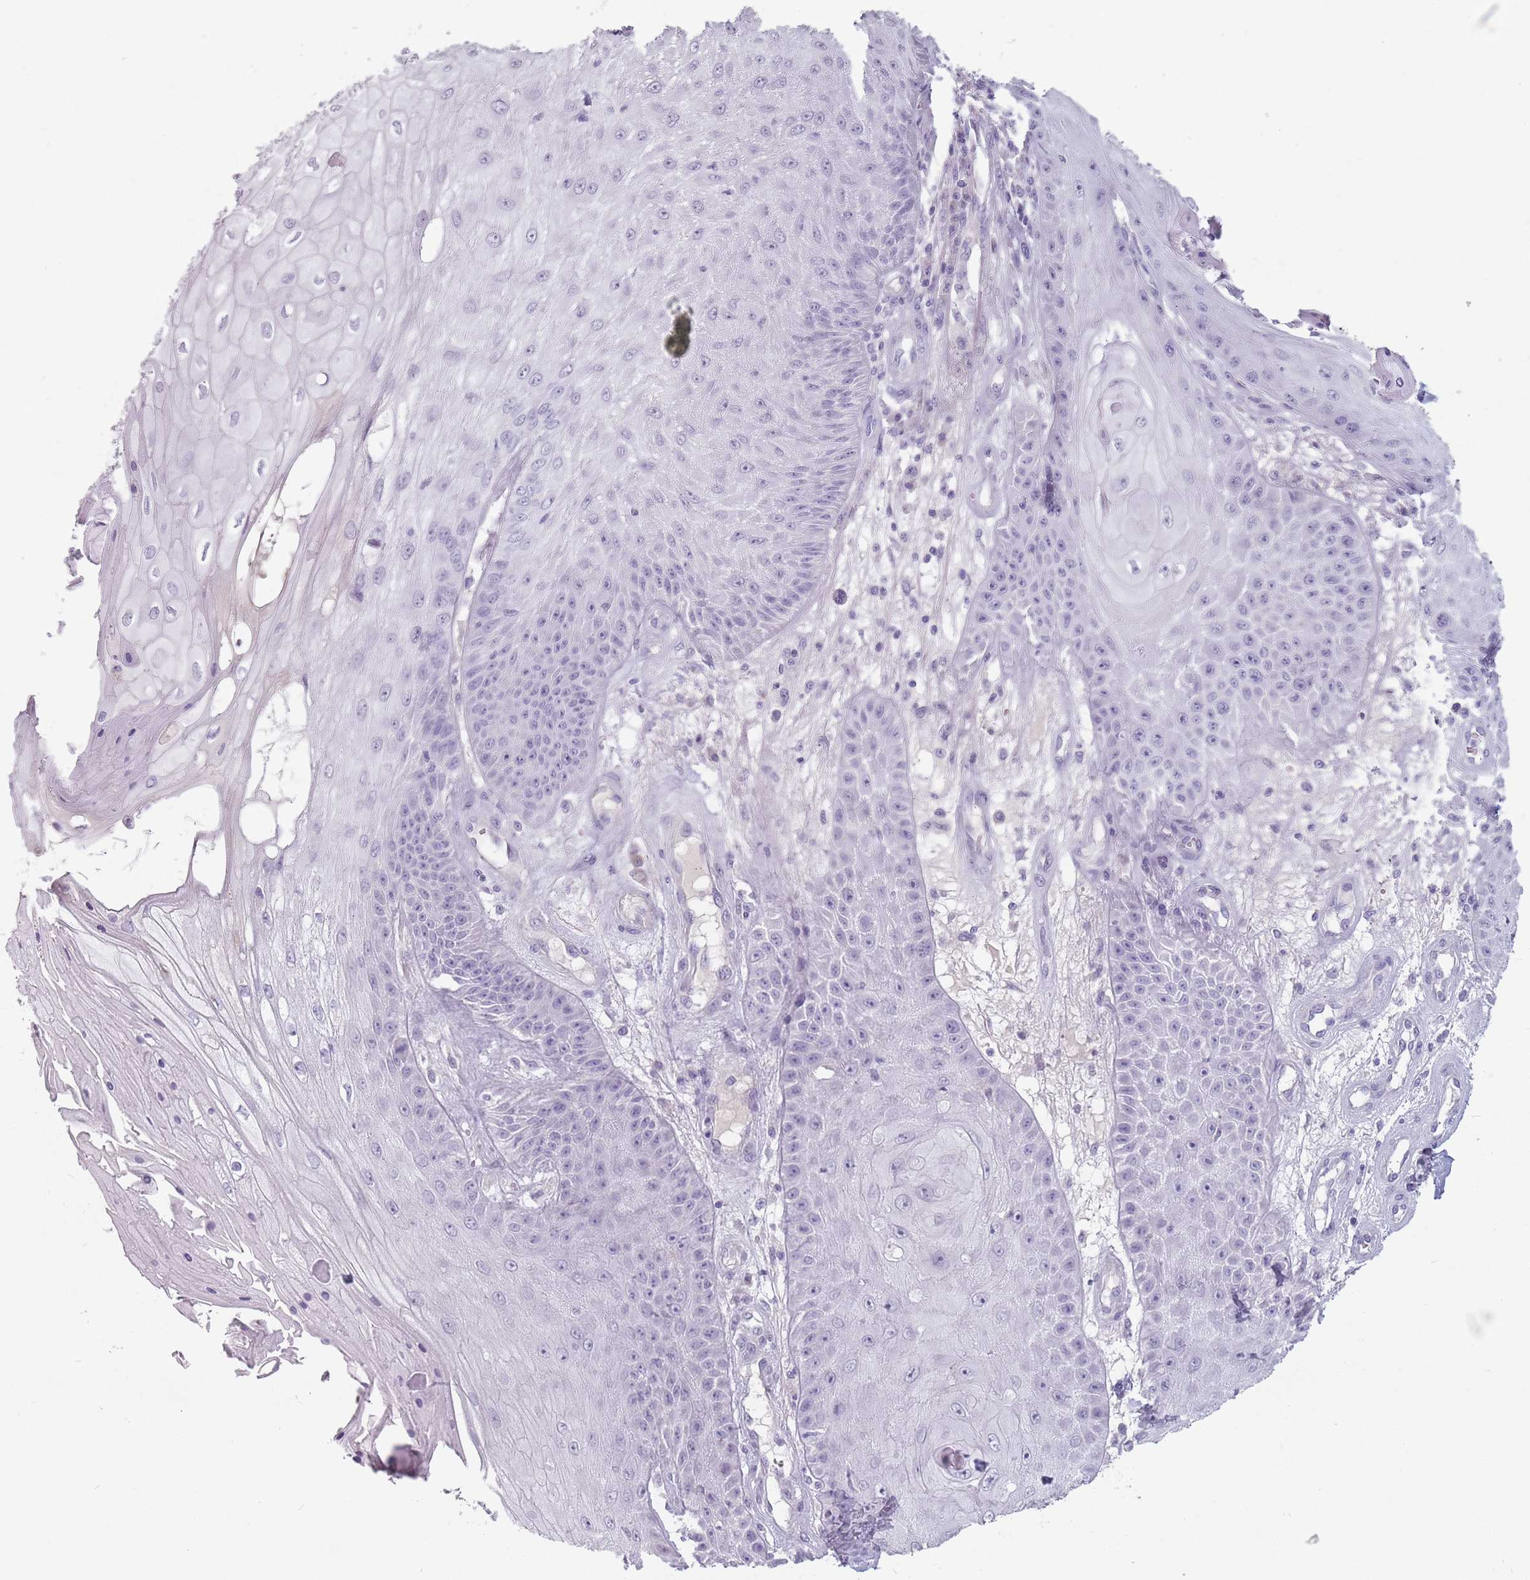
{"staining": {"intensity": "negative", "quantity": "none", "location": "none"}, "tissue": "skin cancer", "cell_type": "Tumor cells", "image_type": "cancer", "snomed": [{"axis": "morphology", "description": "Squamous cell carcinoma, NOS"}, {"axis": "topography", "description": "Skin"}], "caption": "Micrograph shows no protein positivity in tumor cells of skin squamous cell carcinoma tissue.", "gene": "CEP19", "patient": {"sex": "male", "age": 70}}